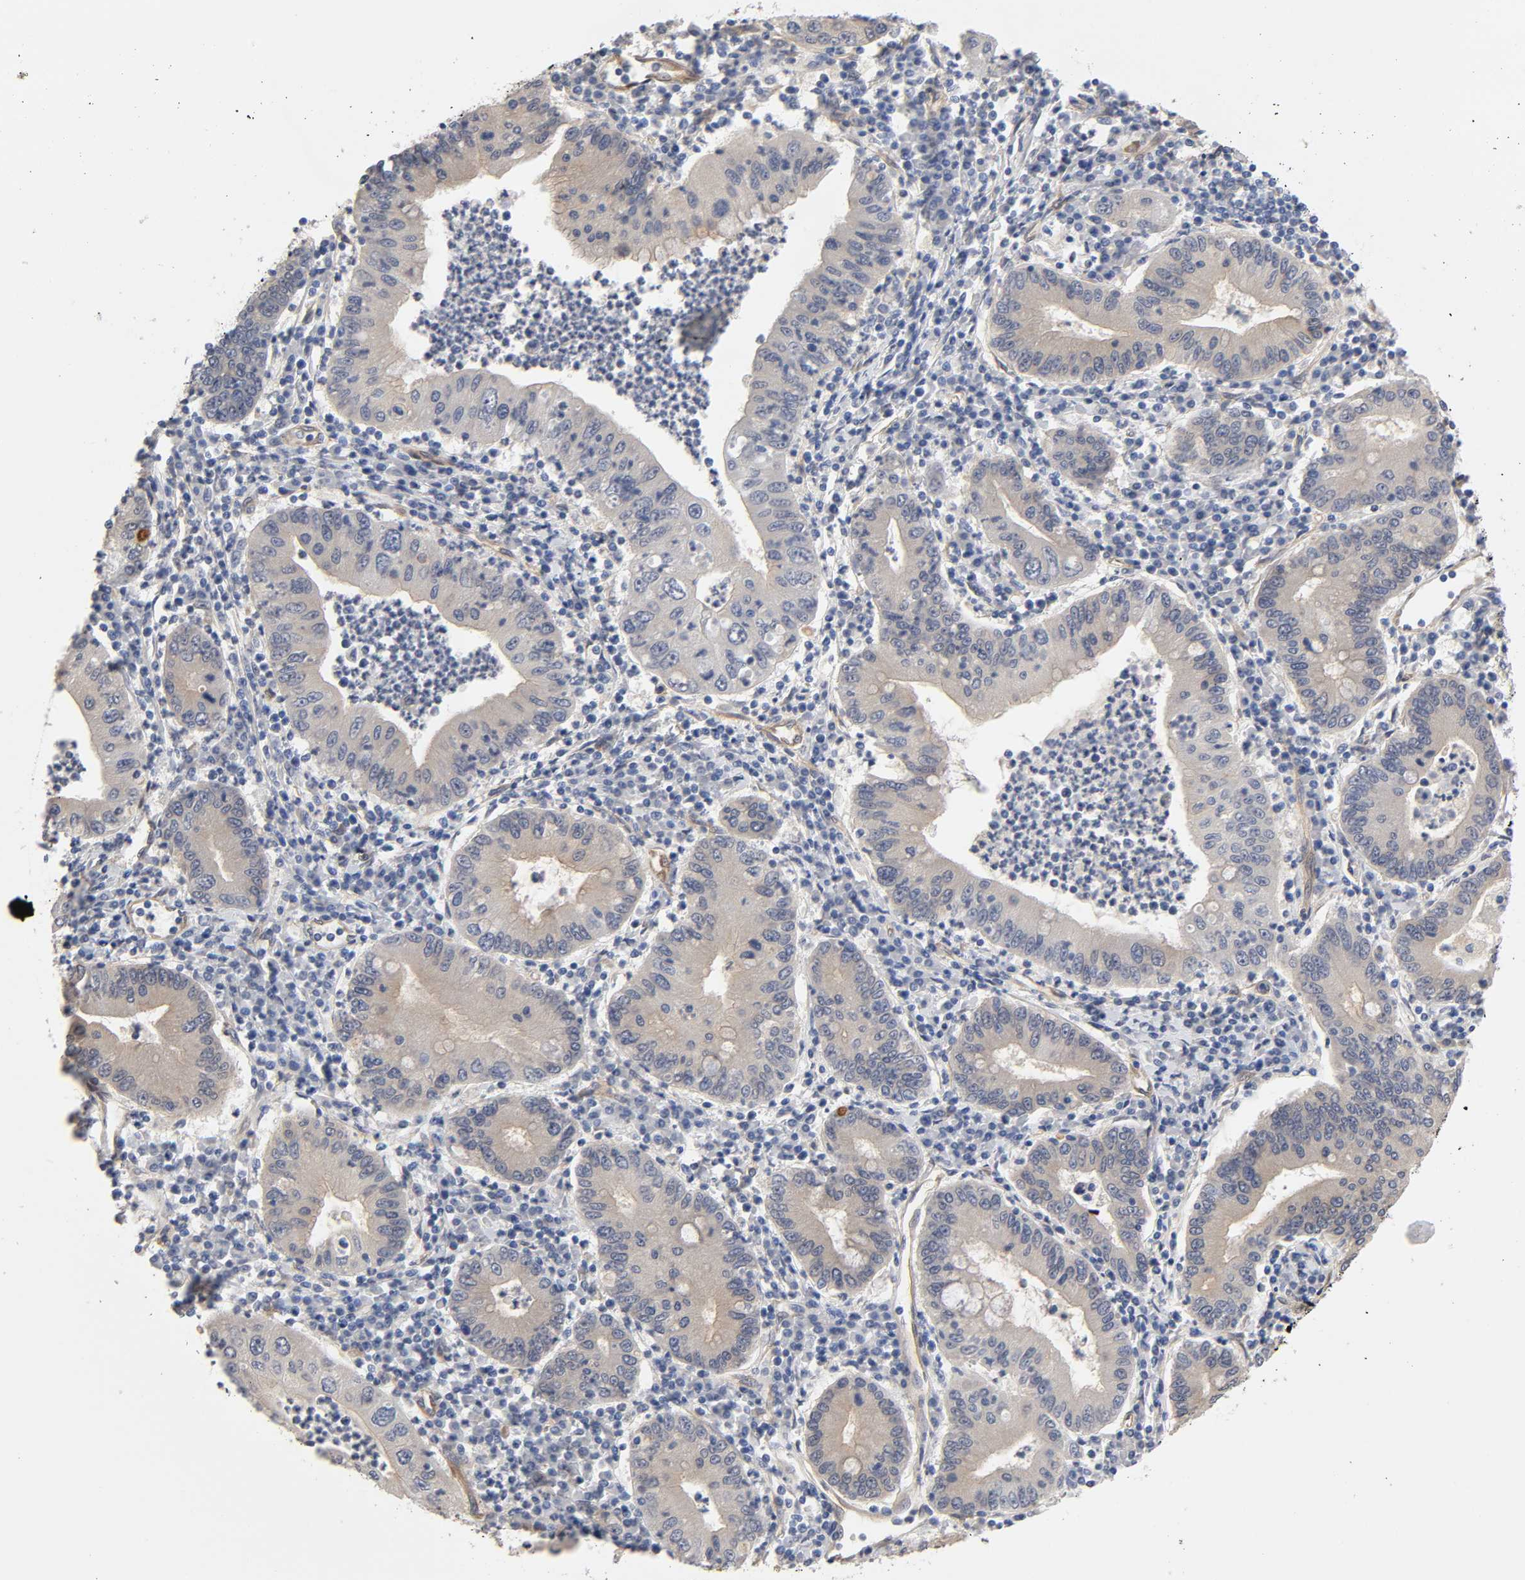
{"staining": {"intensity": "negative", "quantity": "none", "location": "none"}, "tissue": "stomach cancer", "cell_type": "Tumor cells", "image_type": "cancer", "snomed": [{"axis": "morphology", "description": "Normal tissue, NOS"}, {"axis": "morphology", "description": "Adenocarcinoma, NOS"}, {"axis": "topography", "description": "Esophagus"}, {"axis": "topography", "description": "Stomach, upper"}, {"axis": "topography", "description": "Peripheral nerve tissue"}], "caption": "Immunohistochemical staining of stomach cancer exhibits no significant staining in tumor cells. (DAB (3,3'-diaminobenzidine) immunohistochemistry, high magnification).", "gene": "RAB13", "patient": {"sex": "male", "age": 62}}